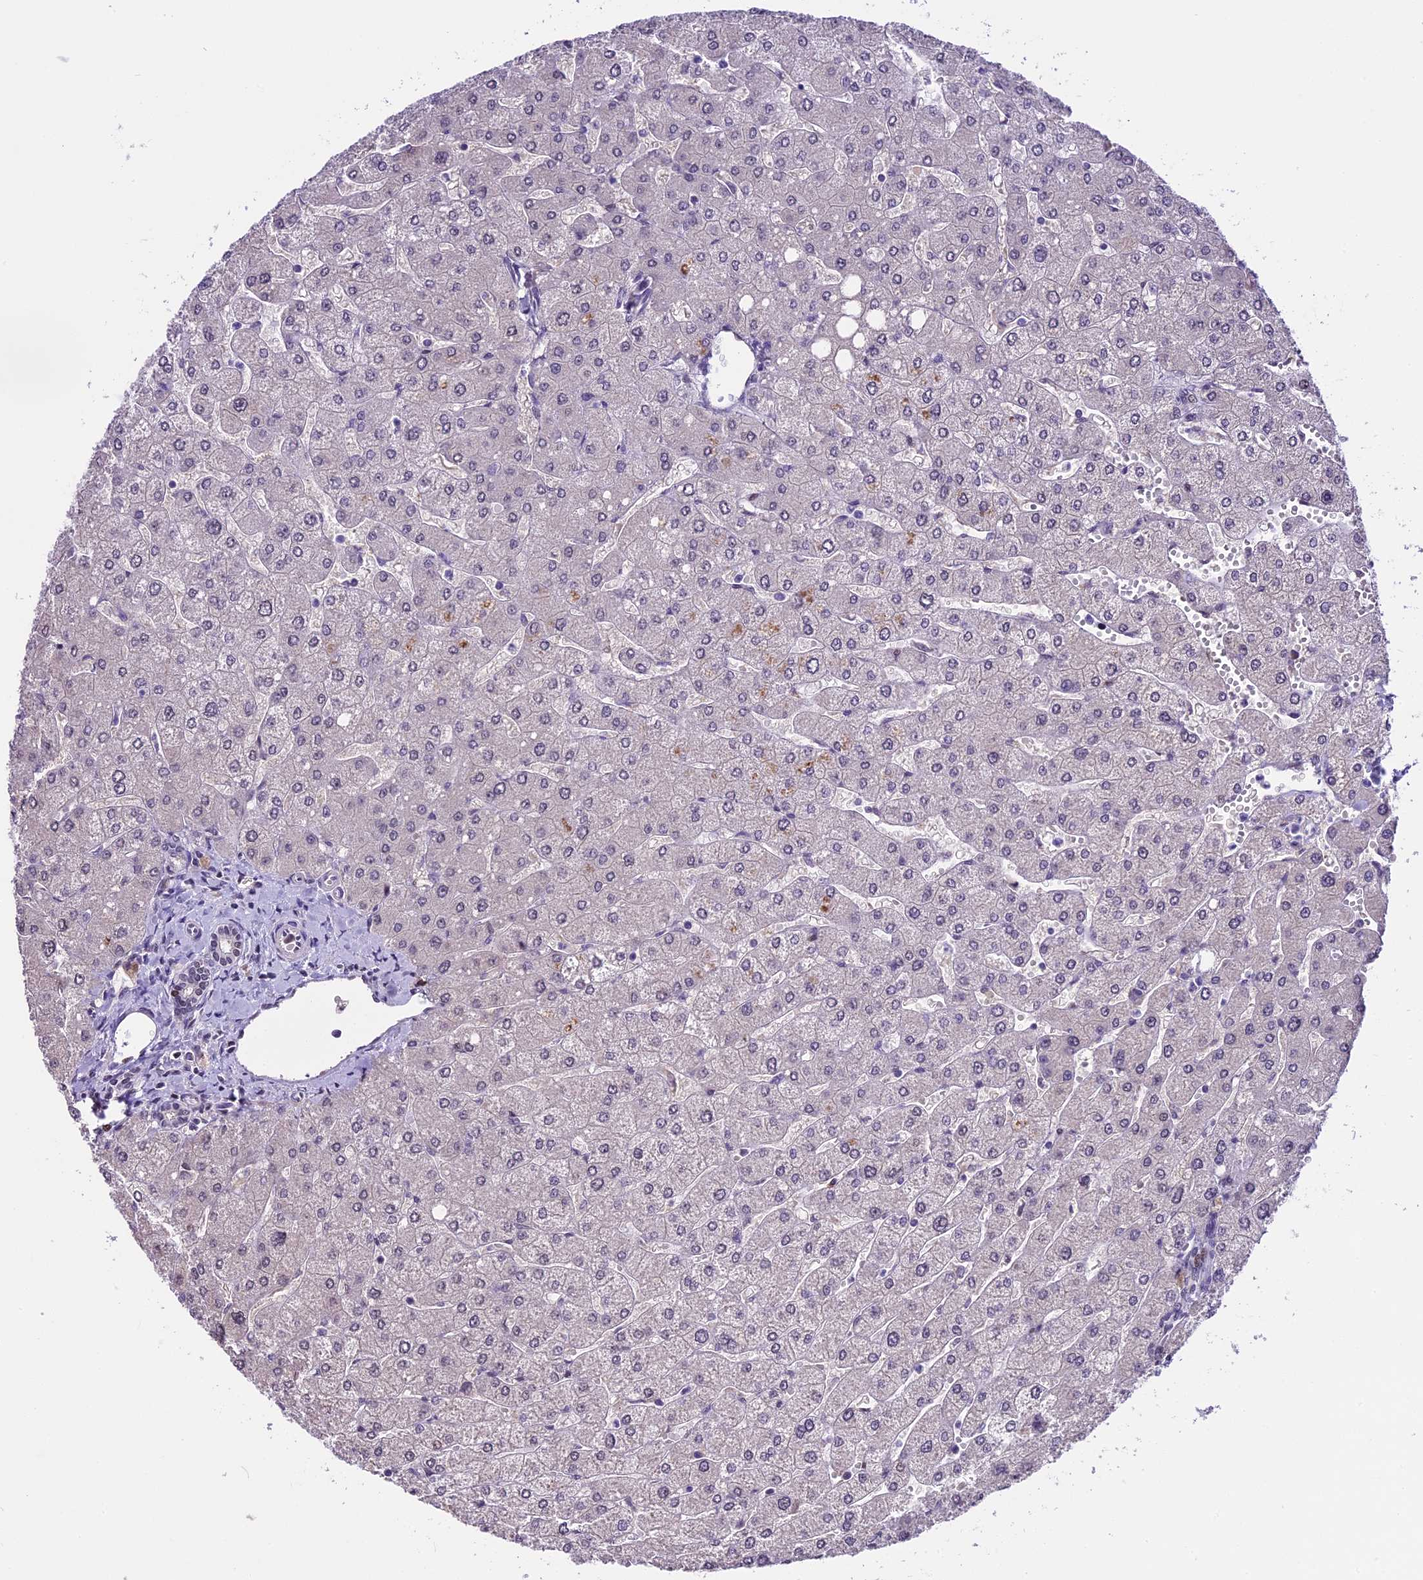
{"staining": {"intensity": "negative", "quantity": "none", "location": "none"}, "tissue": "liver", "cell_type": "Cholangiocytes", "image_type": "normal", "snomed": [{"axis": "morphology", "description": "Normal tissue, NOS"}, {"axis": "topography", "description": "Liver"}], "caption": "Immunohistochemistry (IHC) of normal human liver reveals no staining in cholangiocytes. (DAB (3,3'-diaminobenzidine) immunohistochemistry visualized using brightfield microscopy, high magnification).", "gene": "POLR3E", "patient": {"sex": "male", "age": 55}}